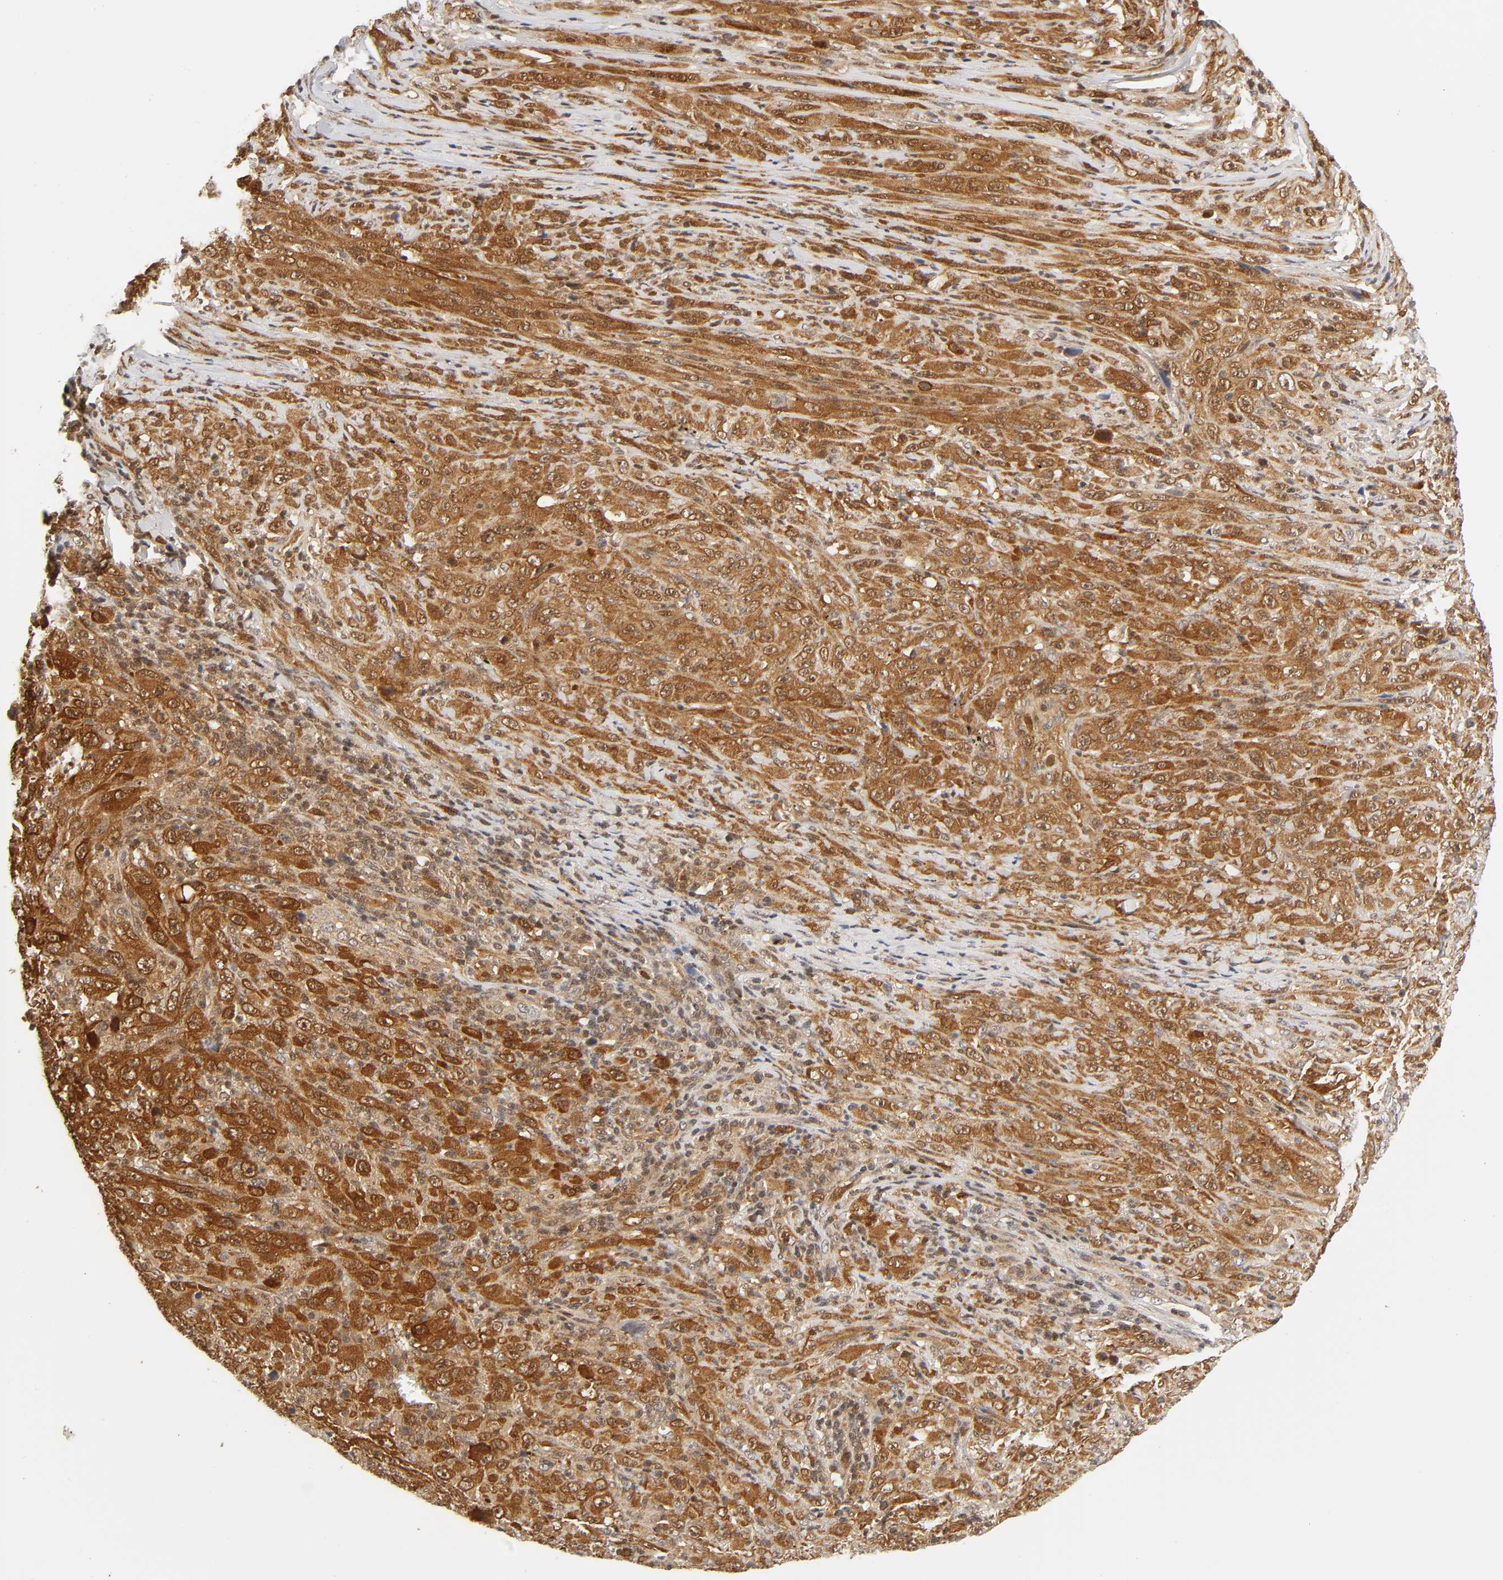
{"staining": {"intensity": "moderate", "quantity": ">75%", "location": "cytoplasmic/membranous,nuclear"}, "tissue": "melanoma", "cell_type": "Tumor cells", "image_type": "cancer", "snomed": [{"axis": "morphology", "description": "Malignant melanoma, Metastatic site"}, {"axis": "topography", "description": "Skin"}], "caption": "Tumor cells display medium levels of moderate cytoplasmic/membranous and nuclear expression in approximately >75% of cells in human malignant melanoma (metastatic site).", "gene": "CDC37", "patient": {"sex": "female", "age": 56}}